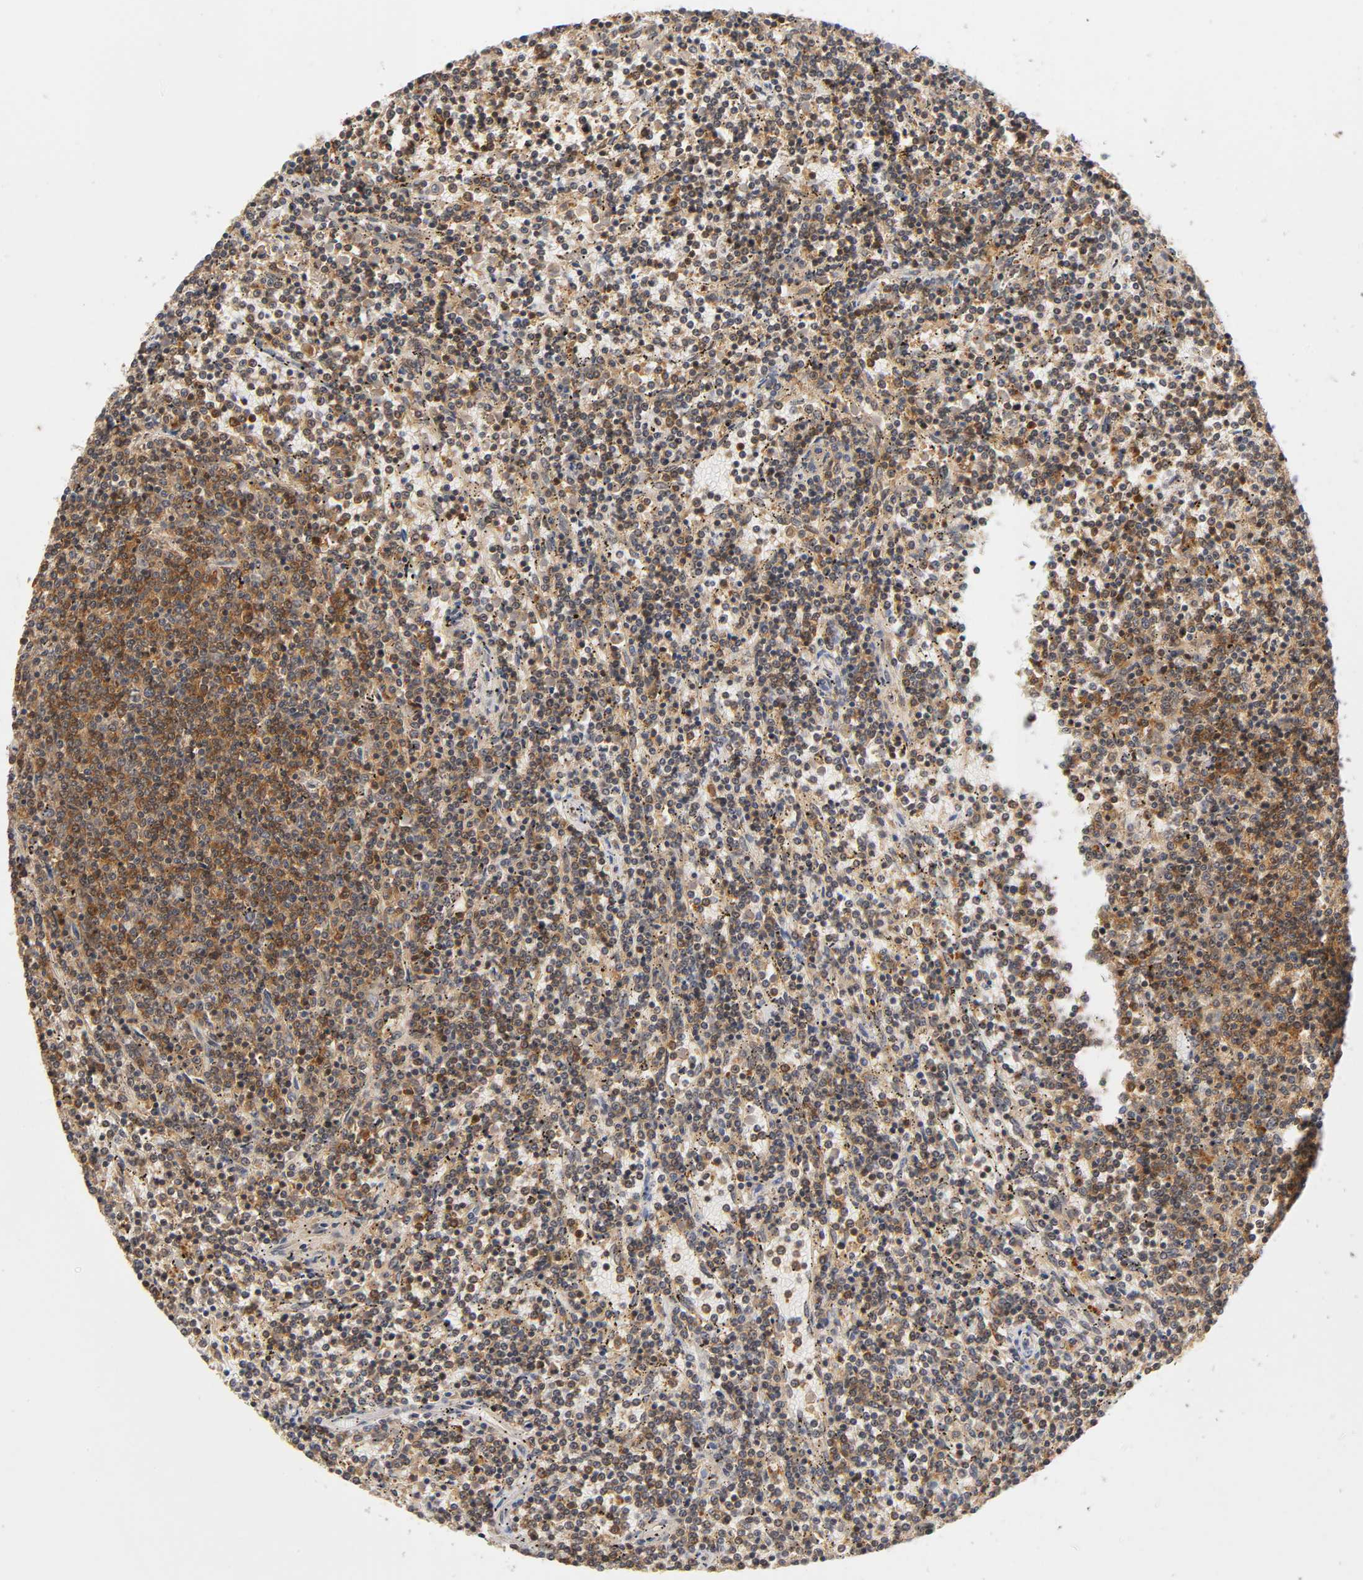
{"staining": {"intensity": "strong", "quantity": "25%-75%", "location": "cytoplasmic/membranous,nuclear"}, "tissue": "lymphoma", "cell_type": "Tumor cells", "image_type": "cancer", "snomed": [{"axis": "morphology", "description": "Malignant lymphoma, non-Hodgkin's type, Low grade"}, {"axis": "topography", "description": "Spleen"}], "caption": "An immunohistochemistry histopathology image of neoplastic tissue is shown. Protein staining in brown shows strong cytoplasmic/membranous and nuclear positivity in lymphoma within tumor cells.", "gene": "ACTR2", "patient": {"sex": "female", "age": 50}}